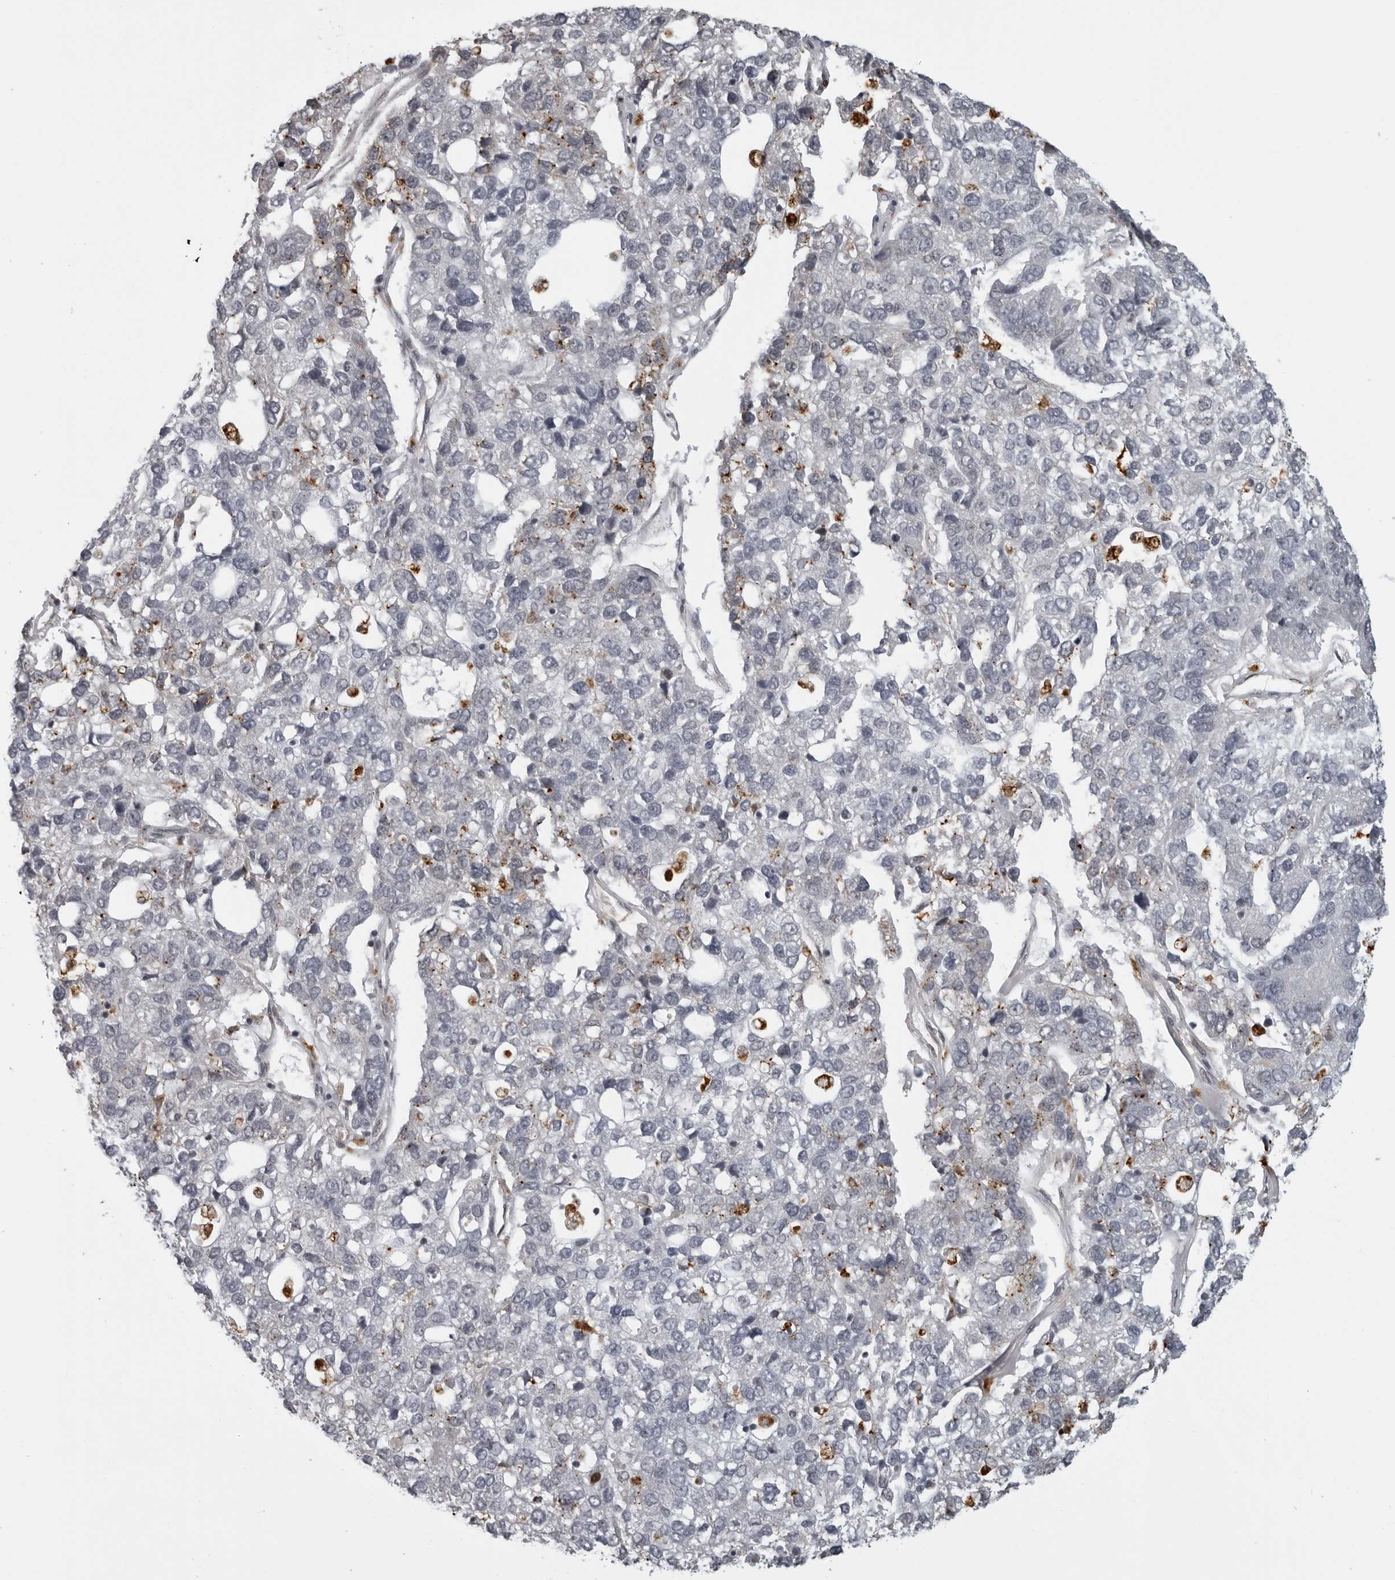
{"staining": {"intensity": "negative", "quantity": "none", "location": "none"}, "tissue": "pancreatic cancer", "cell_type": "Tumor cells", "image_type": "cancer", "snomed": [{"axis": "morphology", "description": "Adenocarcinoma, NOS"}, {"axis": "topography", "description": "Pancreas"}], "caption": "The photomicrograph exhibits no staining of tumor cells in pancreatic cancer.", "gene": "MAF", "patient": {"sex": "female", "age": 61}}